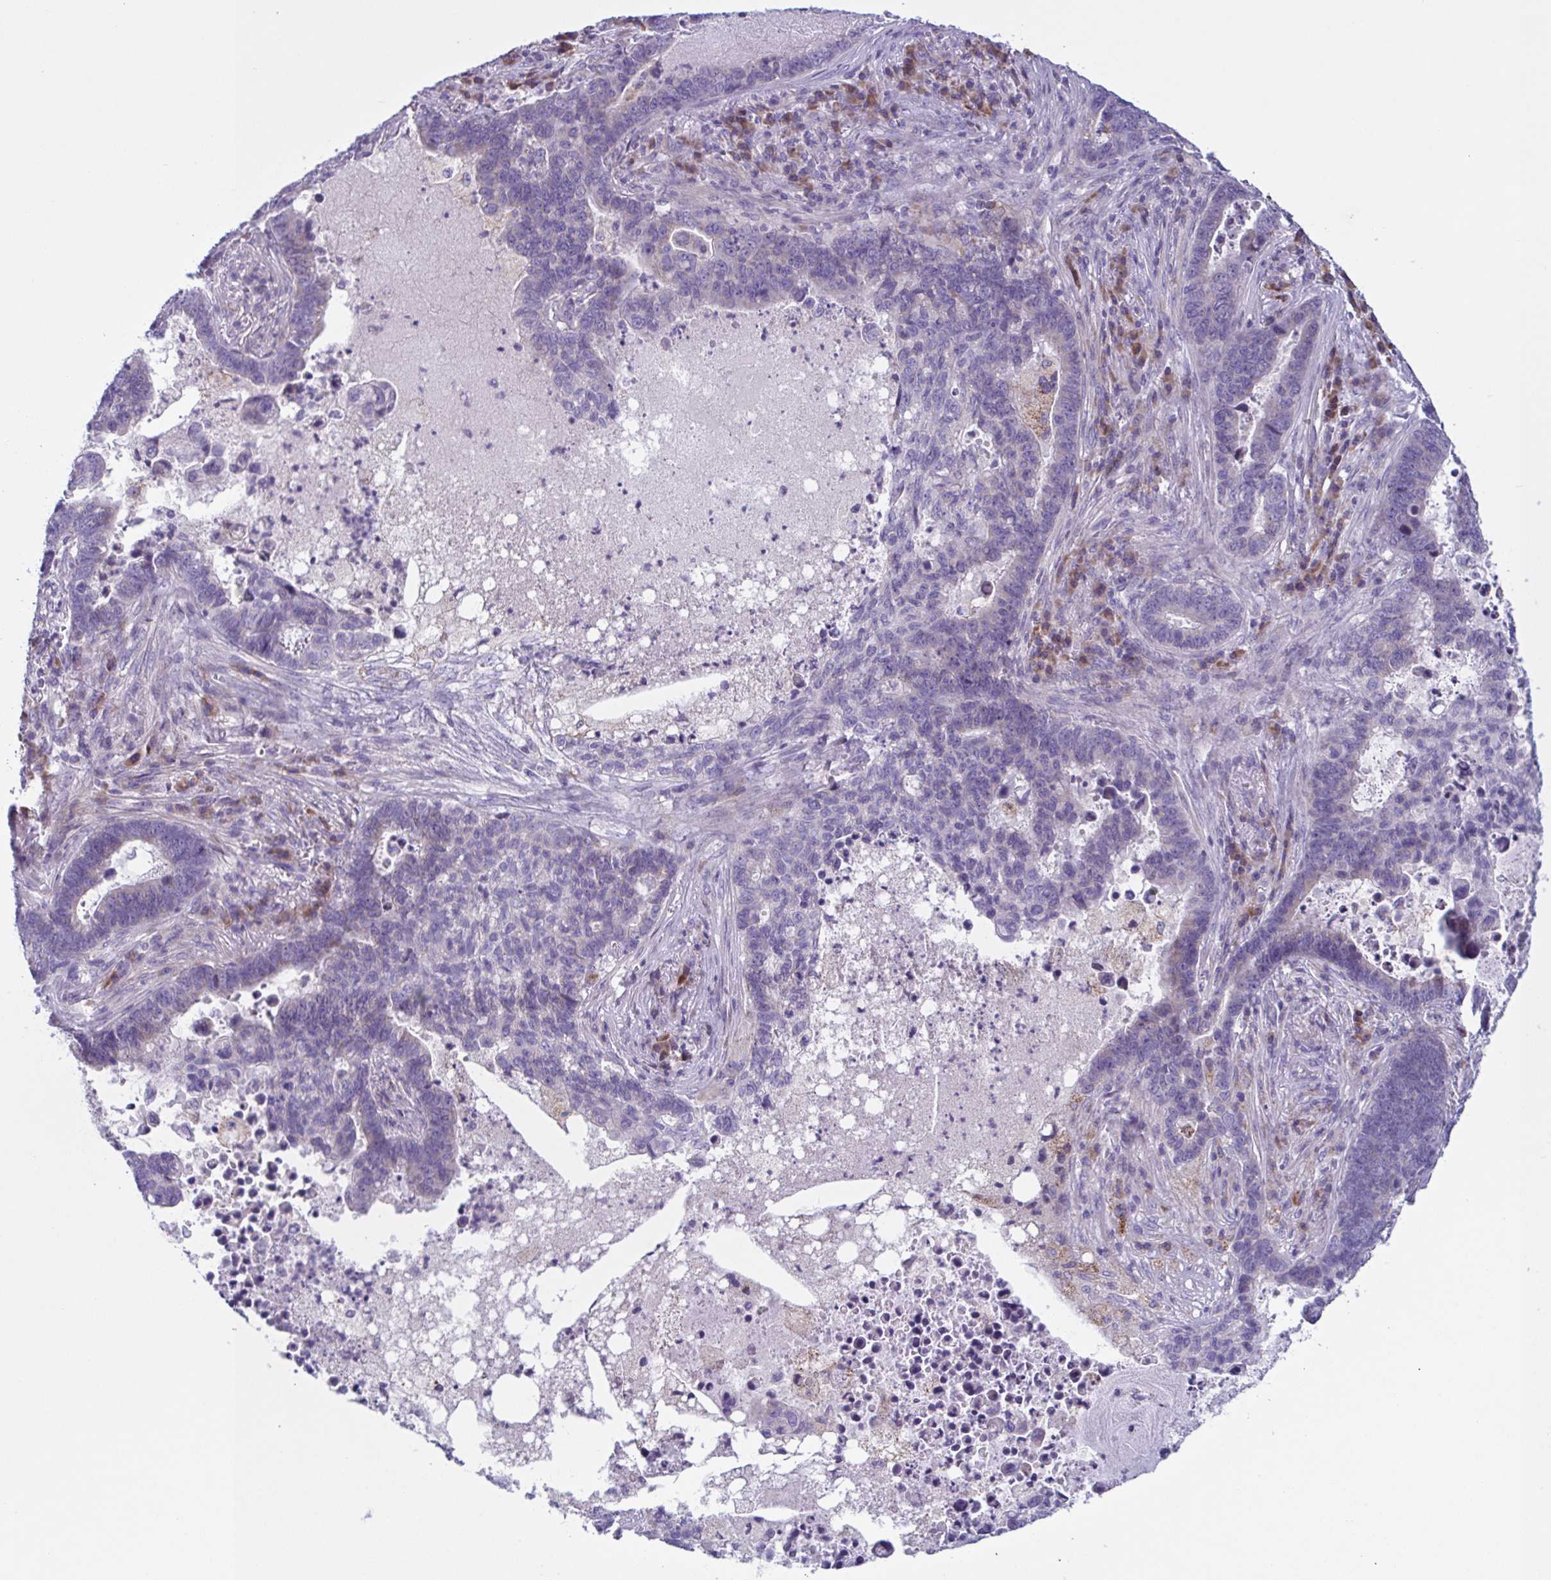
{"staining": {"intensity": "negative", "quantity": "none", "location": "none"}, "tissue": "lung cancer", "cell_type": "Tumor cells", "image_type": "cancer", "snomed": [{"axis": "morphology", "description": "Aneuploidy"}, {"axis": "morphology", "description": "Adenocarcinoma, NOS"}, {"axis": "morphology", "description": "Adenocarcinoma primary or metastatic"}, {"axis": "topography", "description": "Lung"}], "caption": "High magnification brightfield microscopy of lung cancer (adenocarcinoma primary or metastatic) stained with DAB (brown) and counterstained with hematoxylin (blue): tumor cells show no significant expression.", "gene": "F13B", "patient": {"sex": "female", "age": 75}}